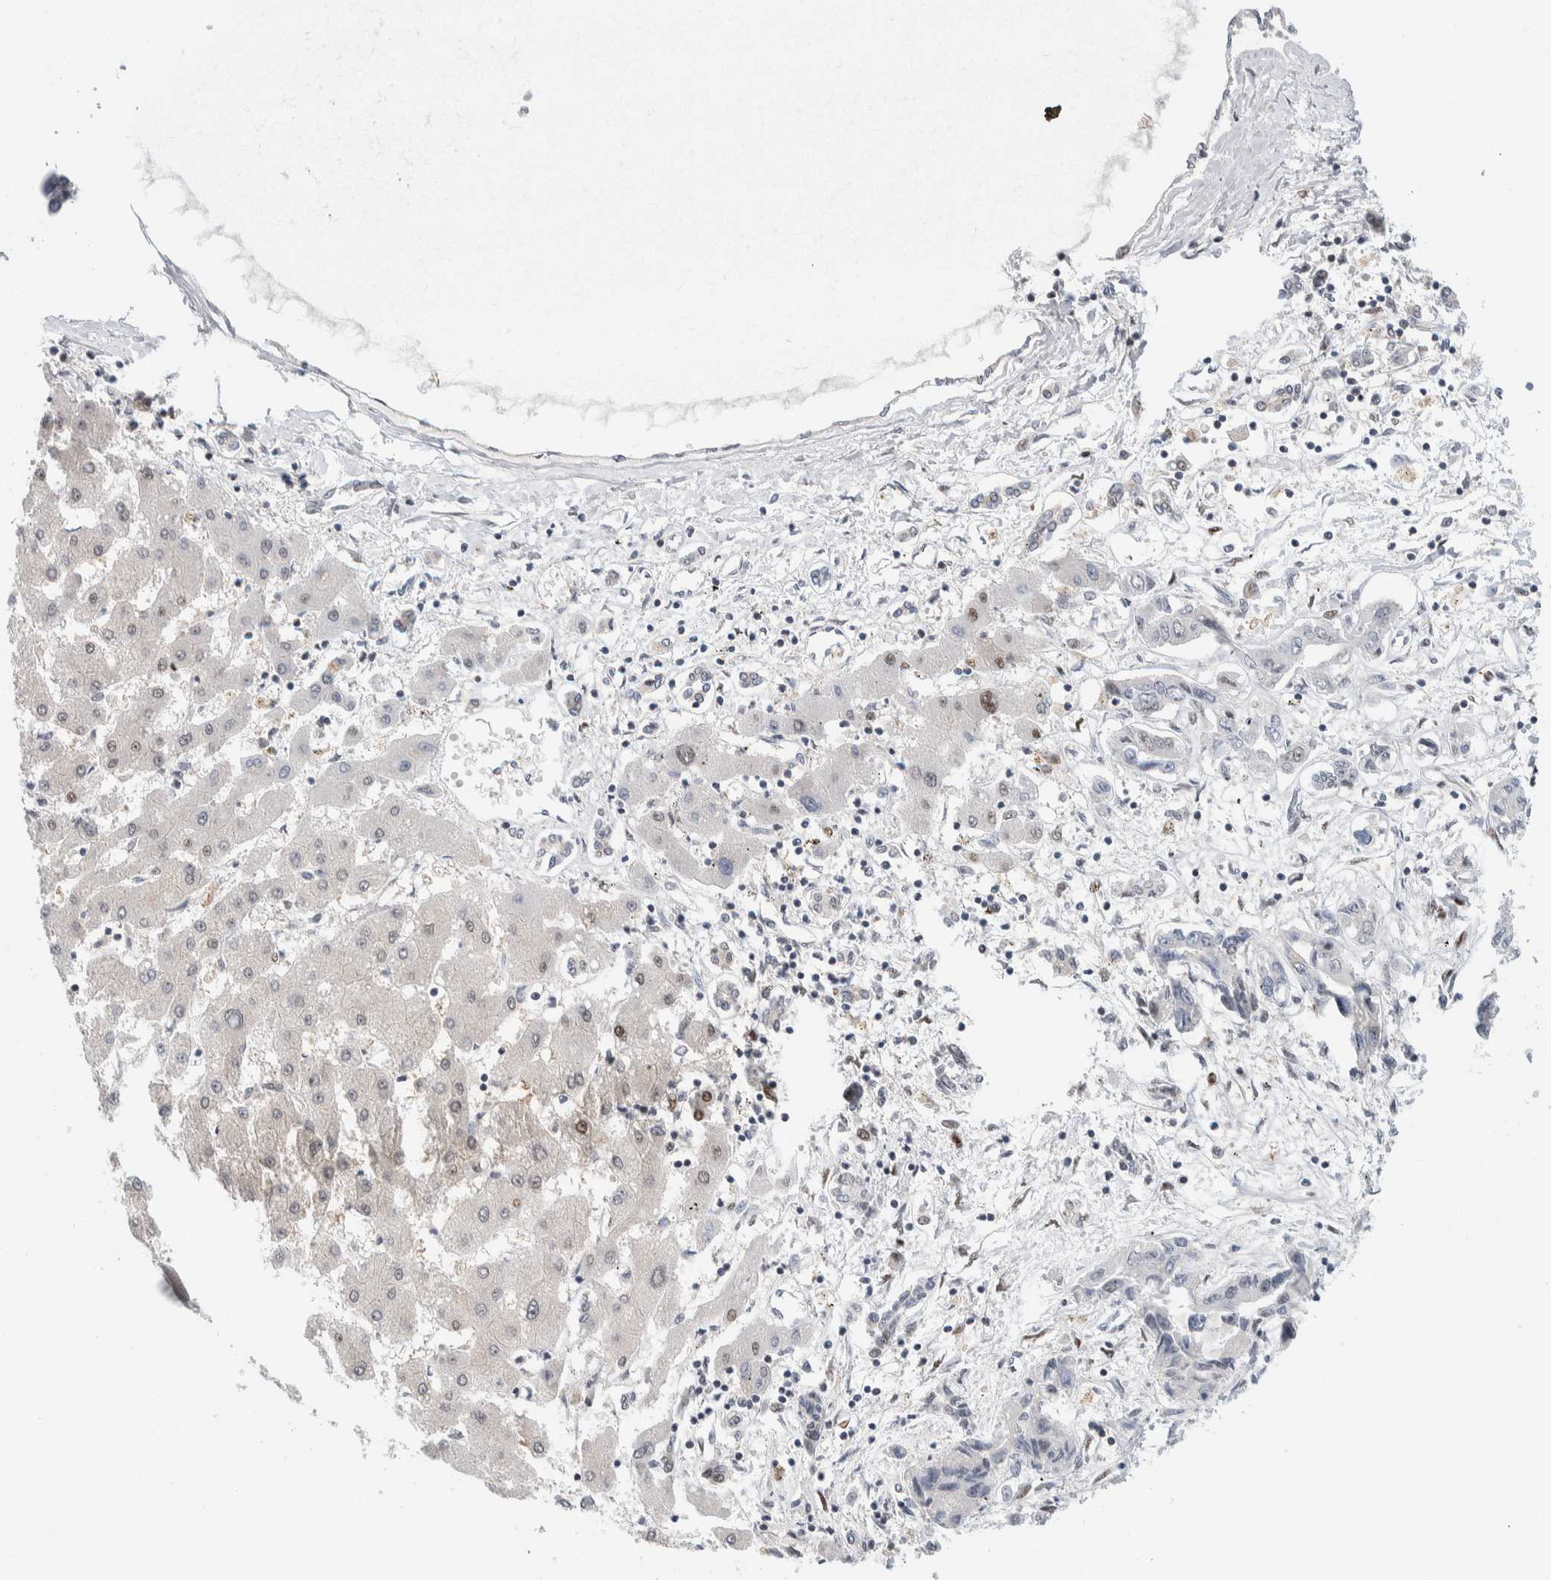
{"staining": {"intensity": "negative", "quantity": "none", "location": "none"}, "tissue": "liver cancer", "cell_type": "Tumor cells", "image_type": "cancer", "snomed": [{"axis": "morphology", "description": "Cholangiocarcinoma"}, {"axis": "topography", "description": "Liver"}], "caption": "Liver cancer was stained to show a protein in brown. There is no significant expression in tumor cells. (Brightfield microscopy of DAB IHC at high magnification).", "gene": "NCR3LG1", "patient": {"sex": "male", "age": 59}}